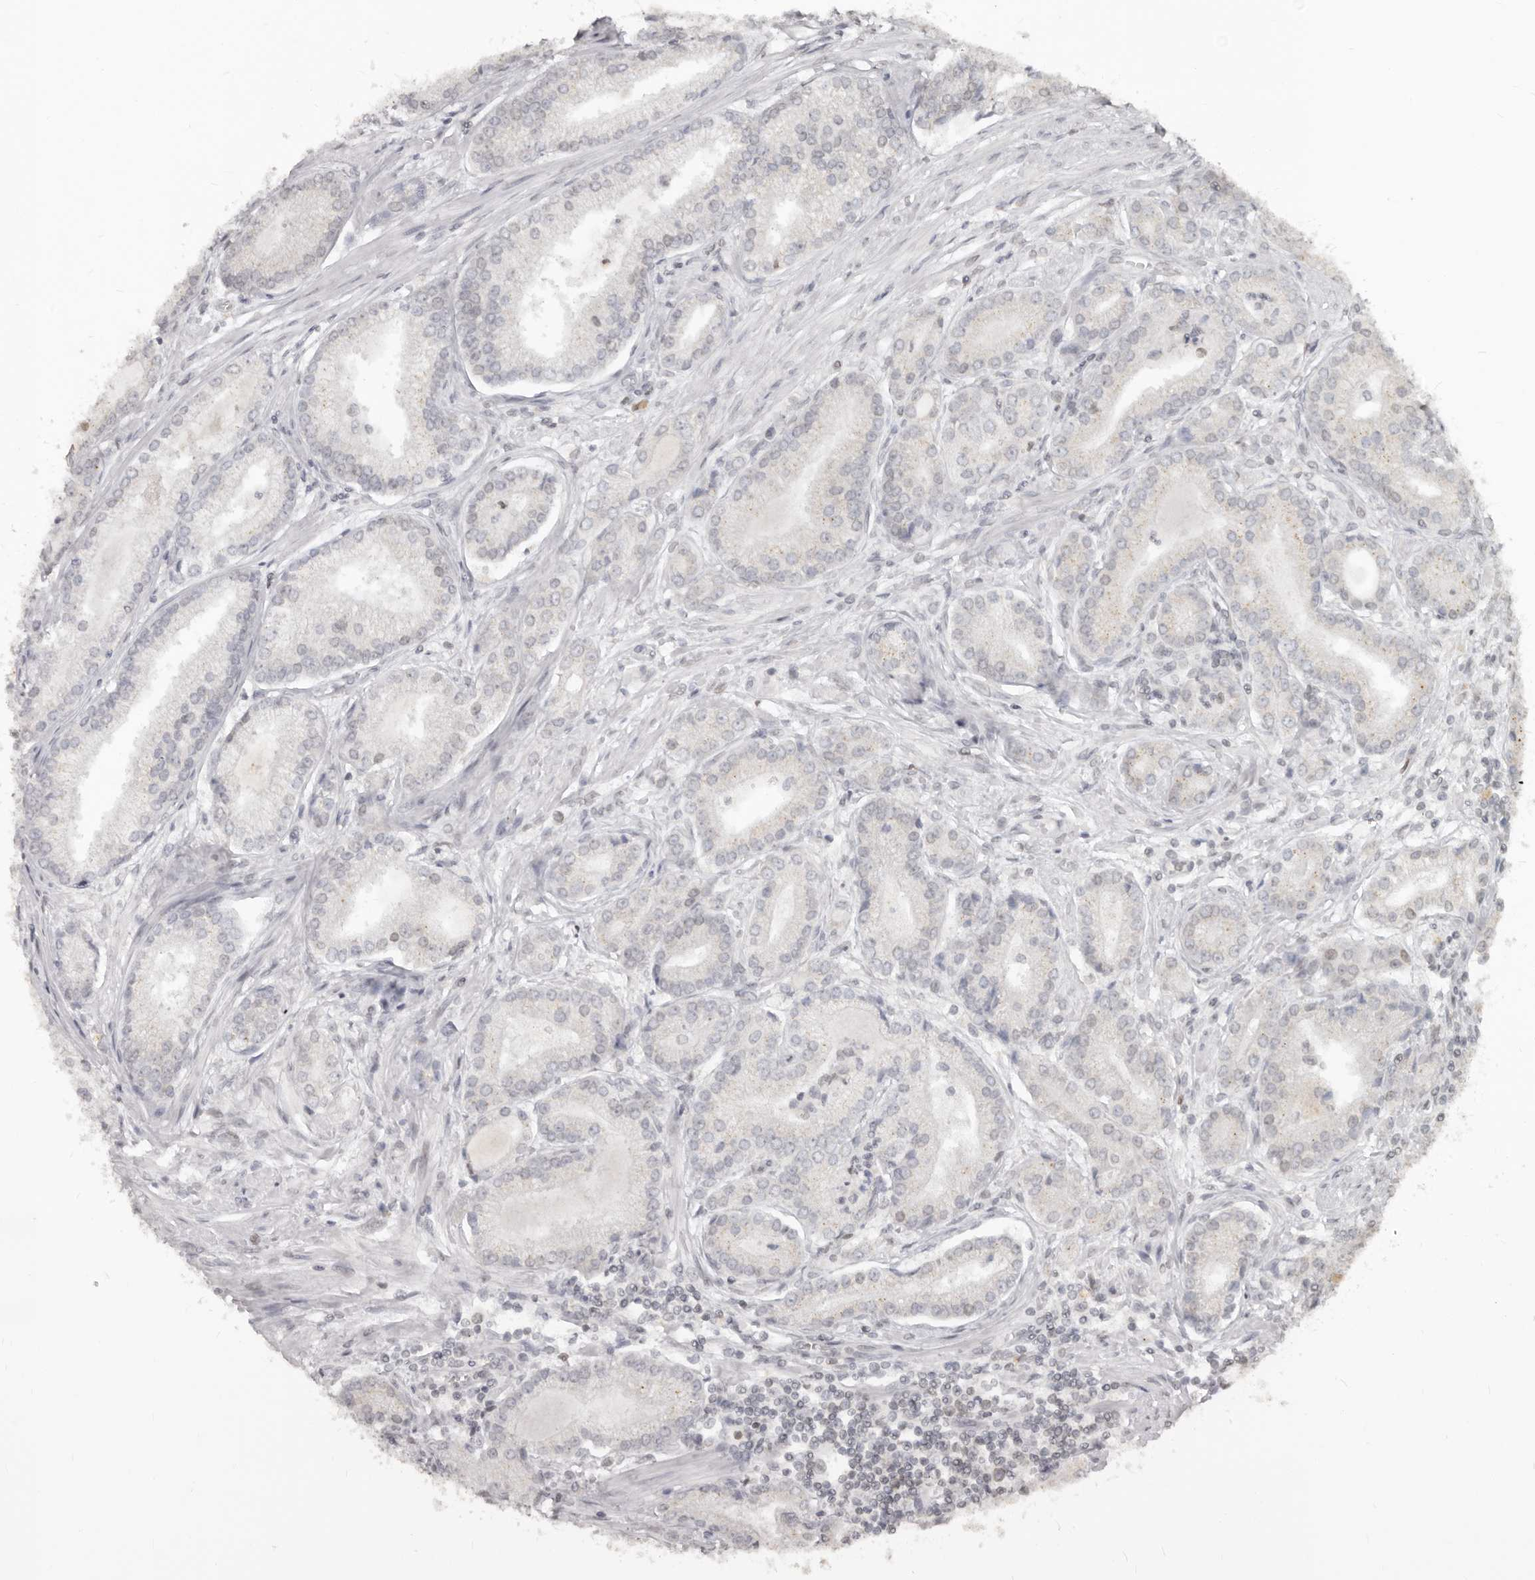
{"staining": {"intensity": "negative", "quantity": "none", "location": "none"}, "tissue": "prostate cancer", "cell_type": "Tumor cells", "image_type": "cancer", "snomed": [{"axis": "morphology", "description": "Adenocarcinoma, Low grade"}, {"axis": "topography", "description": "Prostate"}], "caption": "Prostate cancer stained for a protein using immunohistochemistry (IHC) exhibits no staining tumor cells.", "gene": "NUP153", "patient": {"sex": "male", "age": 54}}